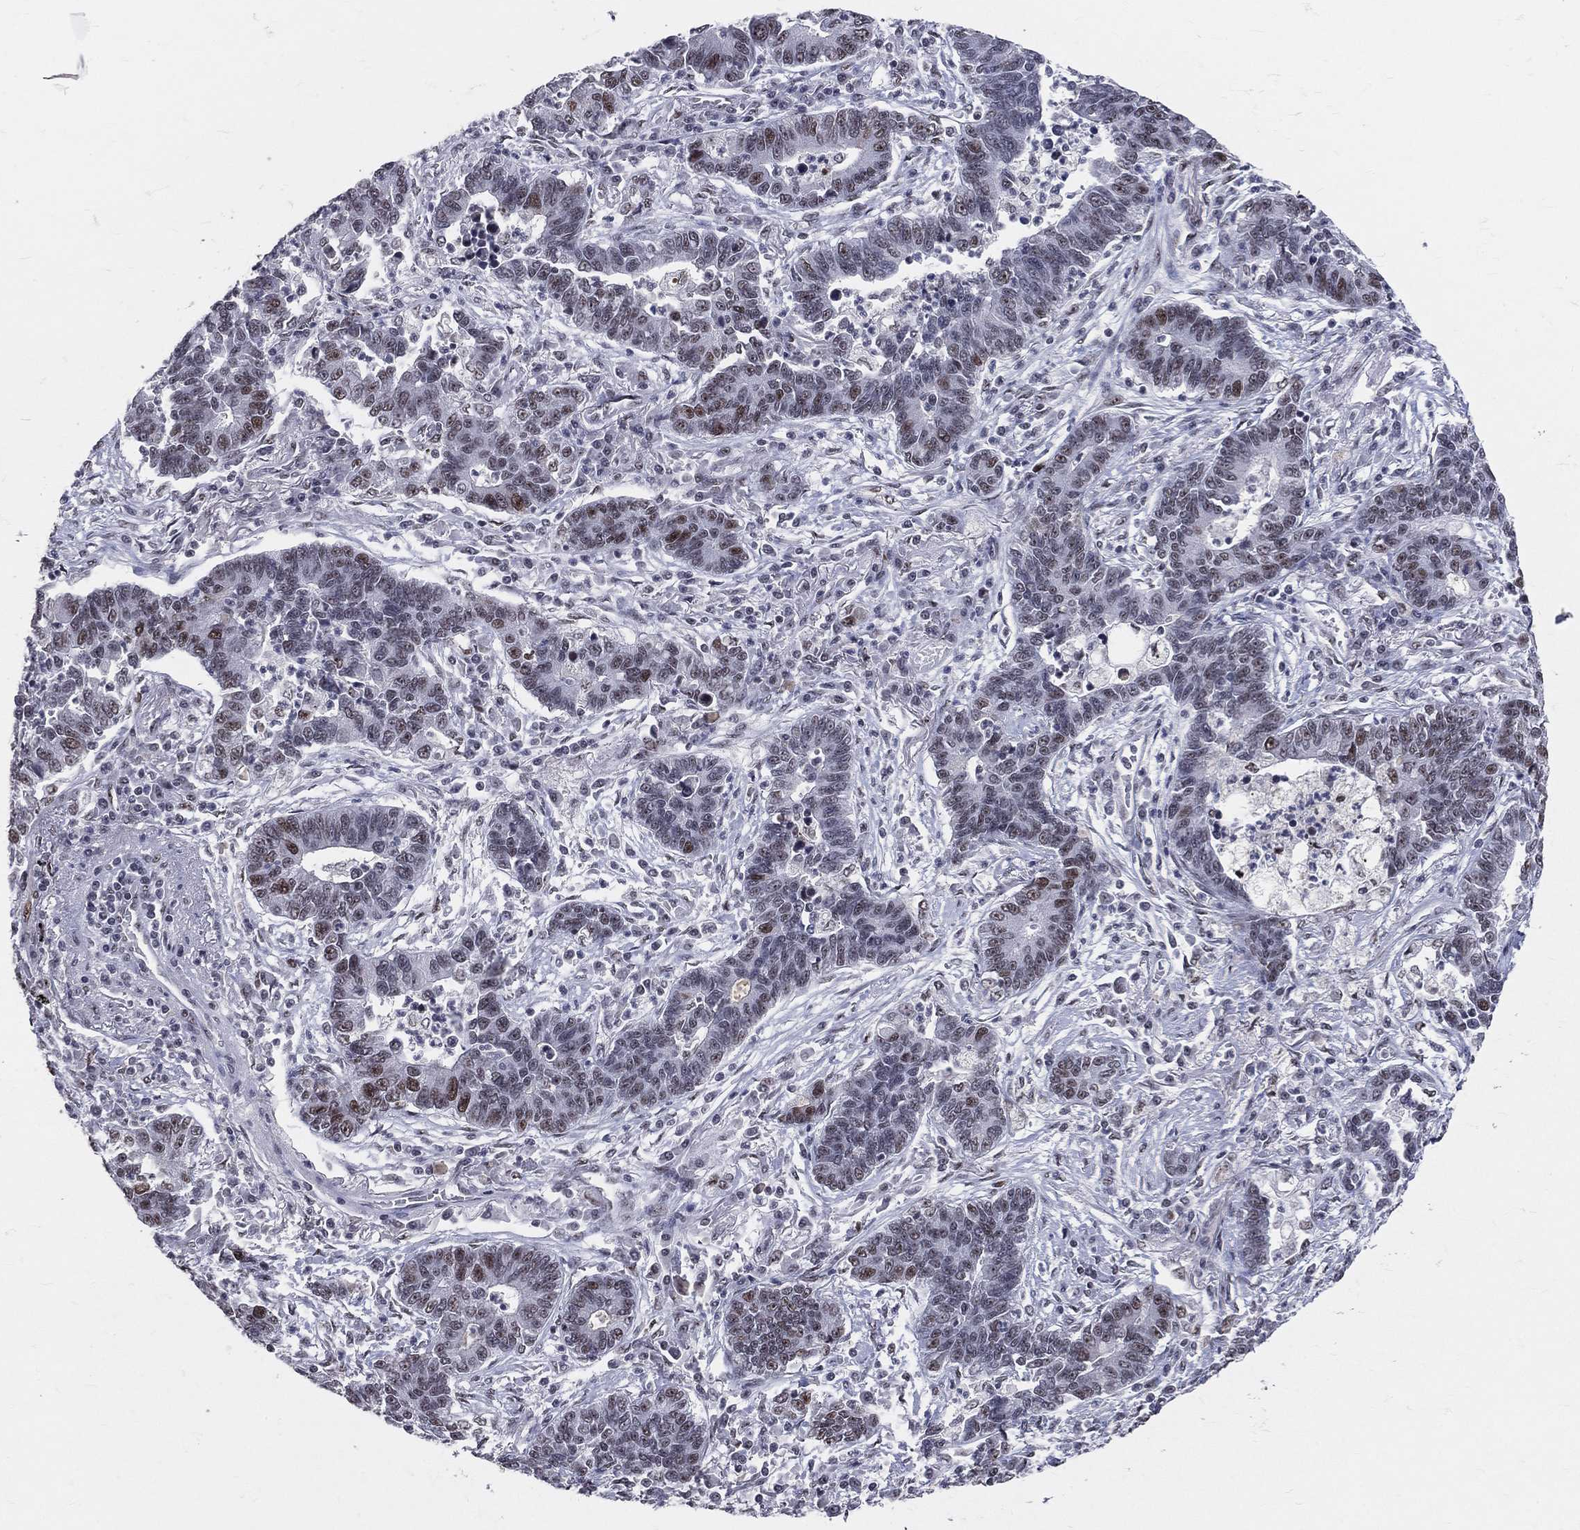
{"staining": {"intensity": "strong", "quantity": "<25%", "location": "nuclear"}, "tissue": "lung cancer", "cell_type": "Tumor cells", "image_type": "cancer", "snomed": [{"axis": "morphology", "description": "Adenocarcinoma, NOS"}, {"axis": "topography", "description": "Lung"}], "caption": "Lung cancer was stained to show a protein in brown. There is medium levels of strong nuclear staining in about <25% of tumor cells. The staining was performed using DAB, with brown indicating positive protein expression. Nuclei are stained blue with hematoxylin.", "gene": "CDK7", "patient": {"sex": "female", "age": 57}}